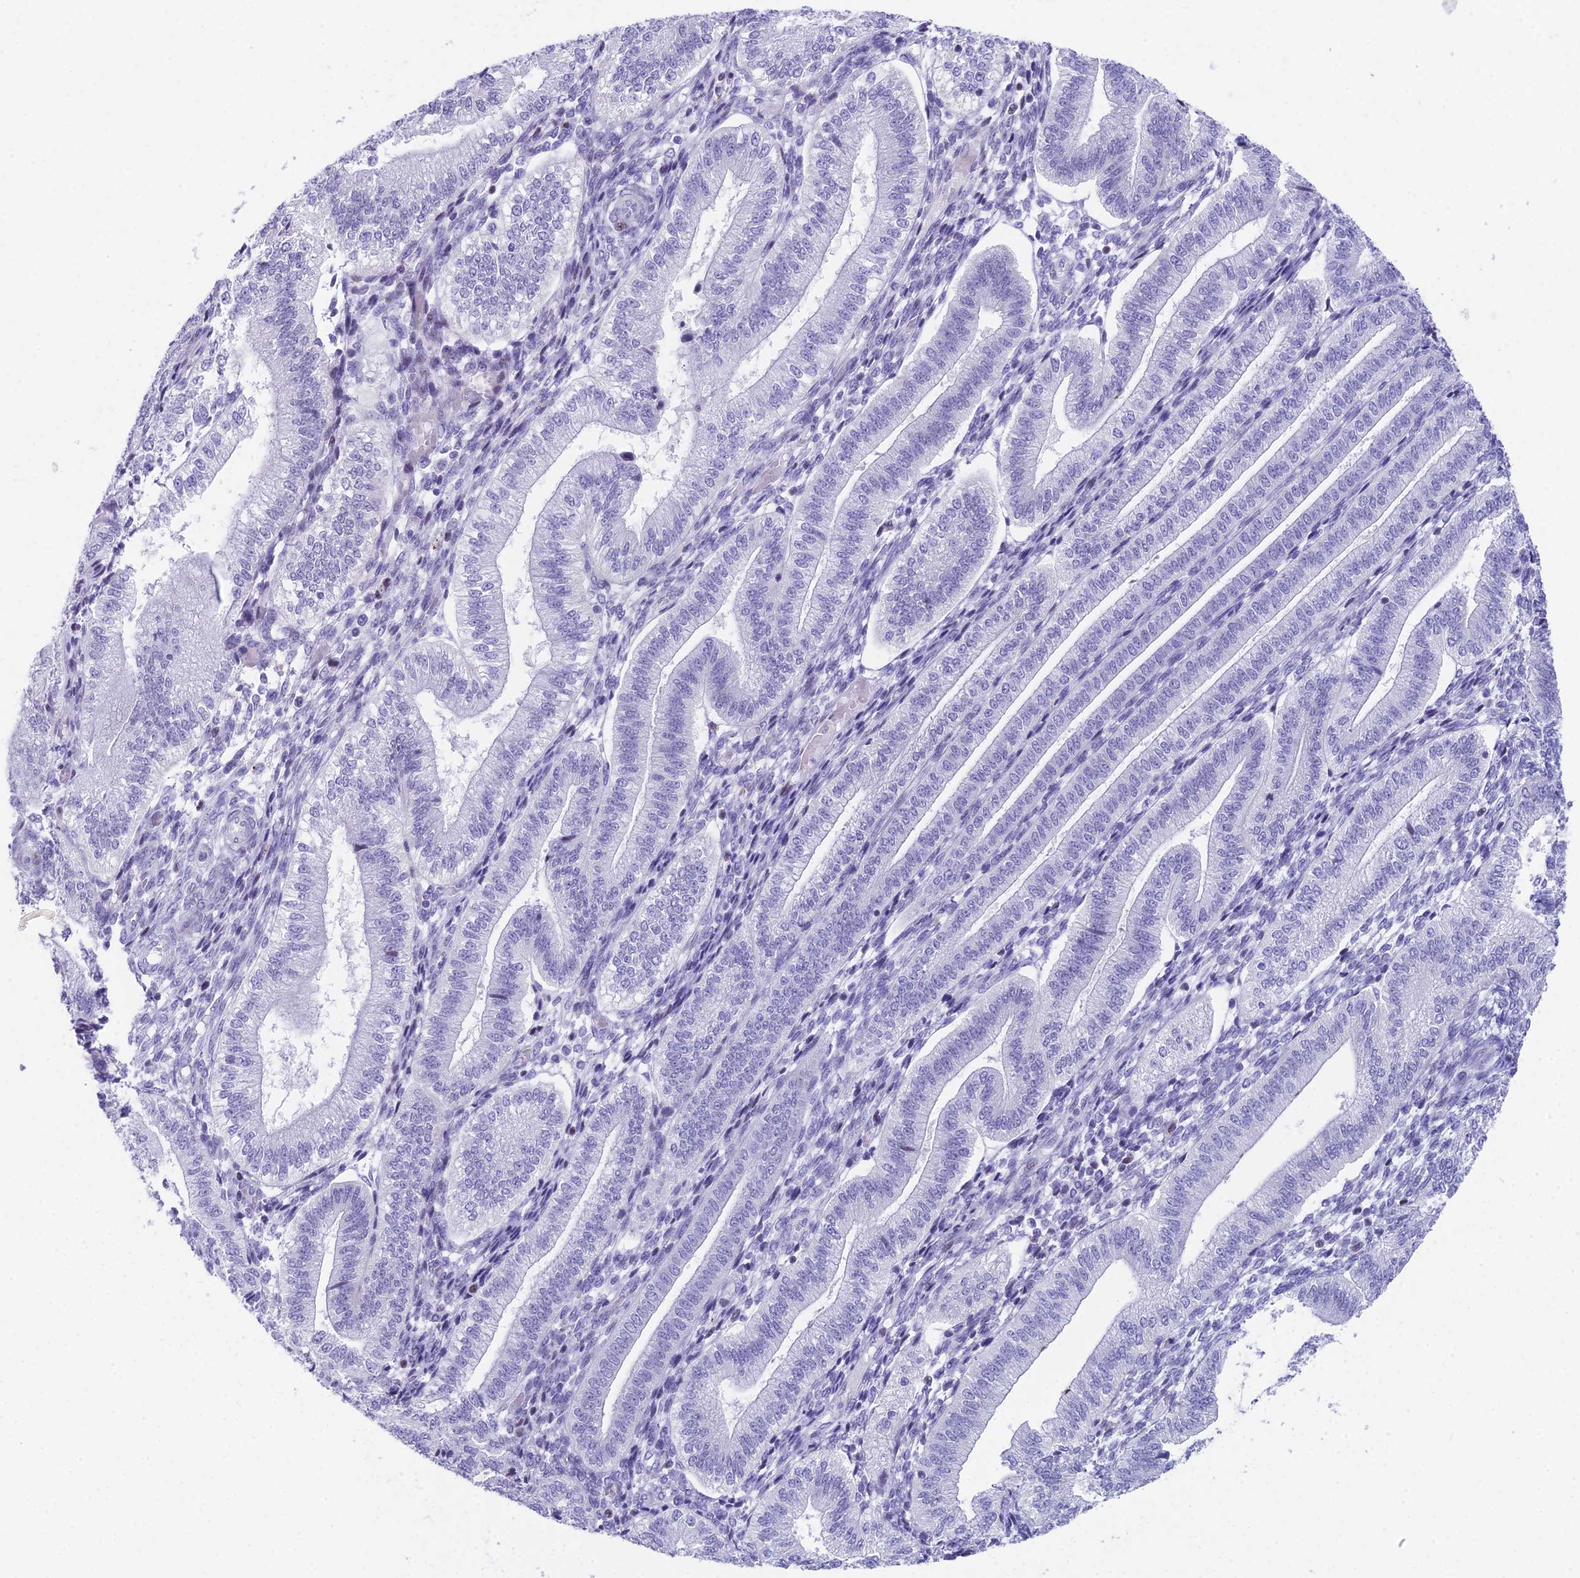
{"staining": {"intensity": "moderate", "quantity": "<25%", "location": "cytoplasmic/membranous"}, "tissue": "endometrium", "cell_type": "Cells in endometrial stroma", "image_type": "normal", "snomed": [{"axis": "morphology", "description": "Normal tissue, NOS"}, {"axis": "topography", "description": "Endometrium"}], "caption": "Brown immunohistochemical staining in normal human endometrium demonstrates moderate cytoplasmic/membranous positivity in approximately <25% of cells in endometrial stroma. Using DAB (3,3'-diaminobenzidine) (brown) and hematoxylin (blue) stains, captured at high magnification using brightfield microscopy.", "gene": "CC2D2A", "patient": {"sex": "female", "age": 34}}